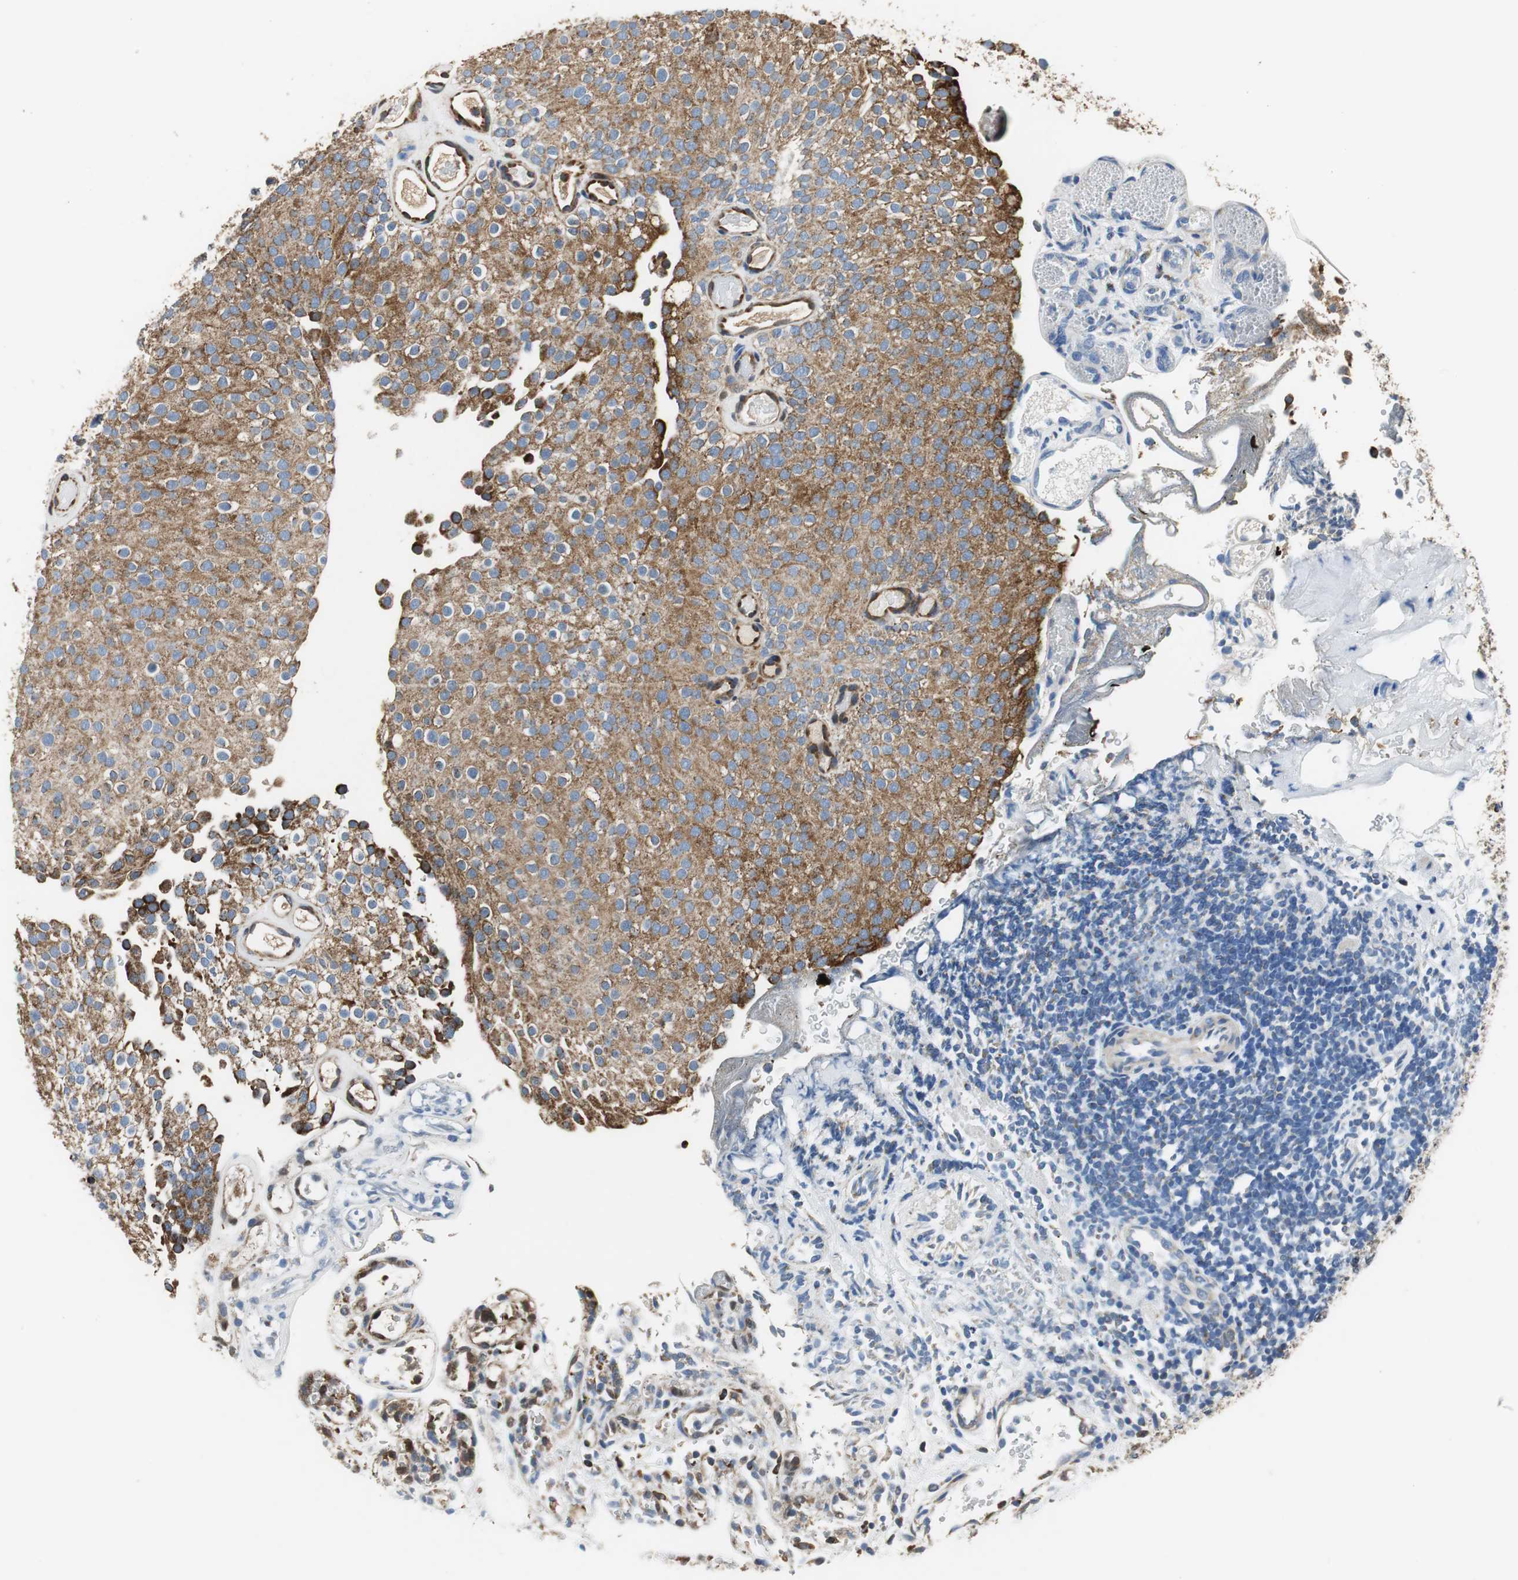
{"staining": {"intensity": "strong", "quantity": ">75%", "location": "cytoplasmic/membranous"}, "tissue": "urothelial cancer", "cell_type": "Tumor cells", "image_type": "cancer", "snomed": [{"axis": "morphology", "description": "Urothelial carcinoma, Low grade"}, {"axis": "topography", "description": "Urinary bladder"}], "caption": "About >75% of tumor cells in low-grade urothelial carcinoma exhibit strong cytoplasmic/membranous protein positivity as visualized by brown immunohistochemical staining.", "gene": "GSTK1", "patient": {"sex": "male", "age": 78}}